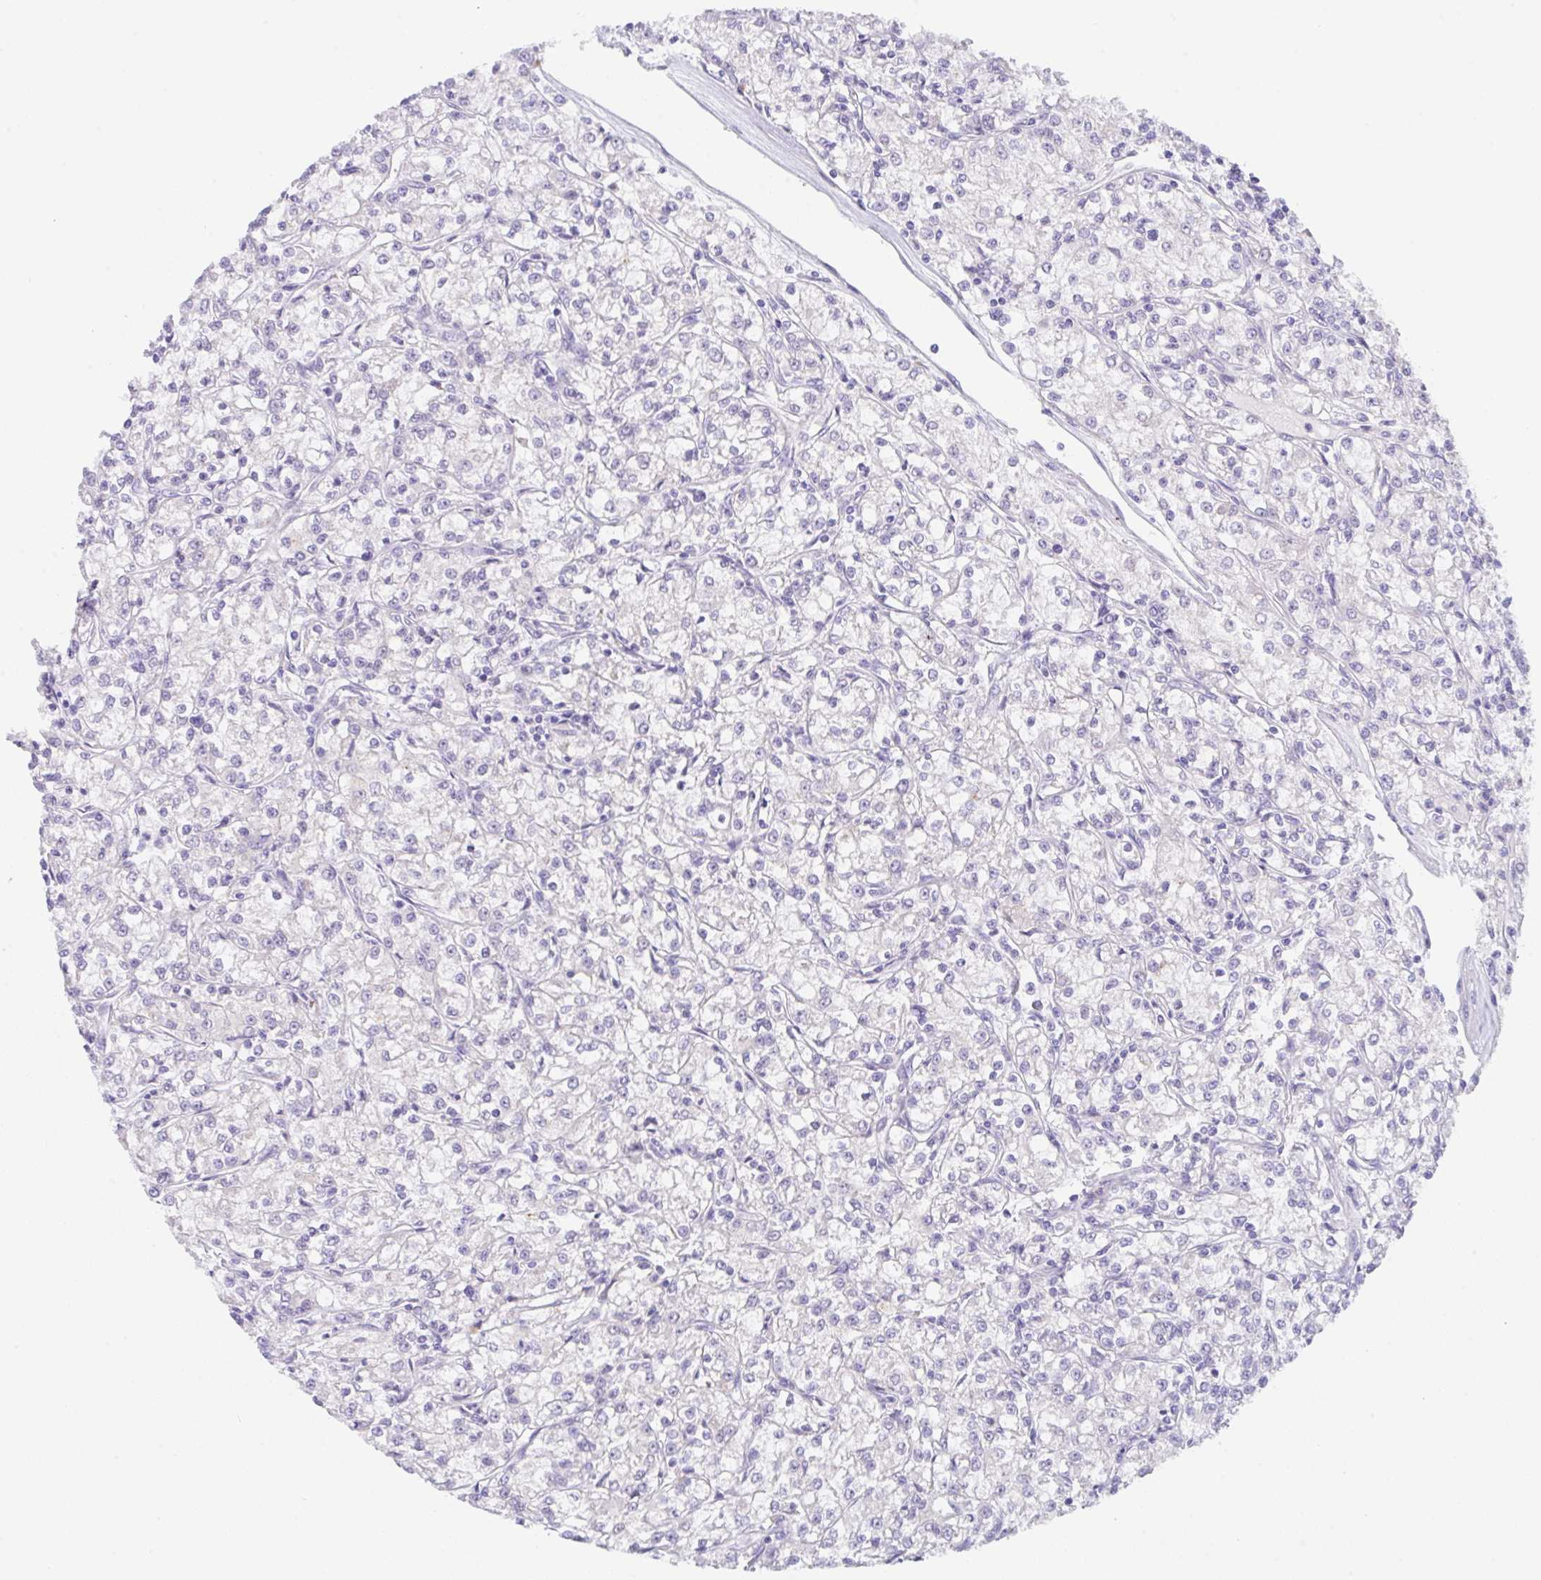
{"staining": {"intensity": "negative", "quantity": "none", "location": "none"}, "tissue": "renal cancer", "cell_type": "Tumor cells", "image_type": "cancer", "snomed": [{"axis": "morphology", "description": "Adenocarcinoma, NOS"}, {"axis": "topography", "description": "Kidney"}], "caption": "The IHC photomicrograph has no significant positivity in tumor cells of renal cancer tissue.", "gene": "TRAF4", "patient": {"sex": "female", "age": 59}}